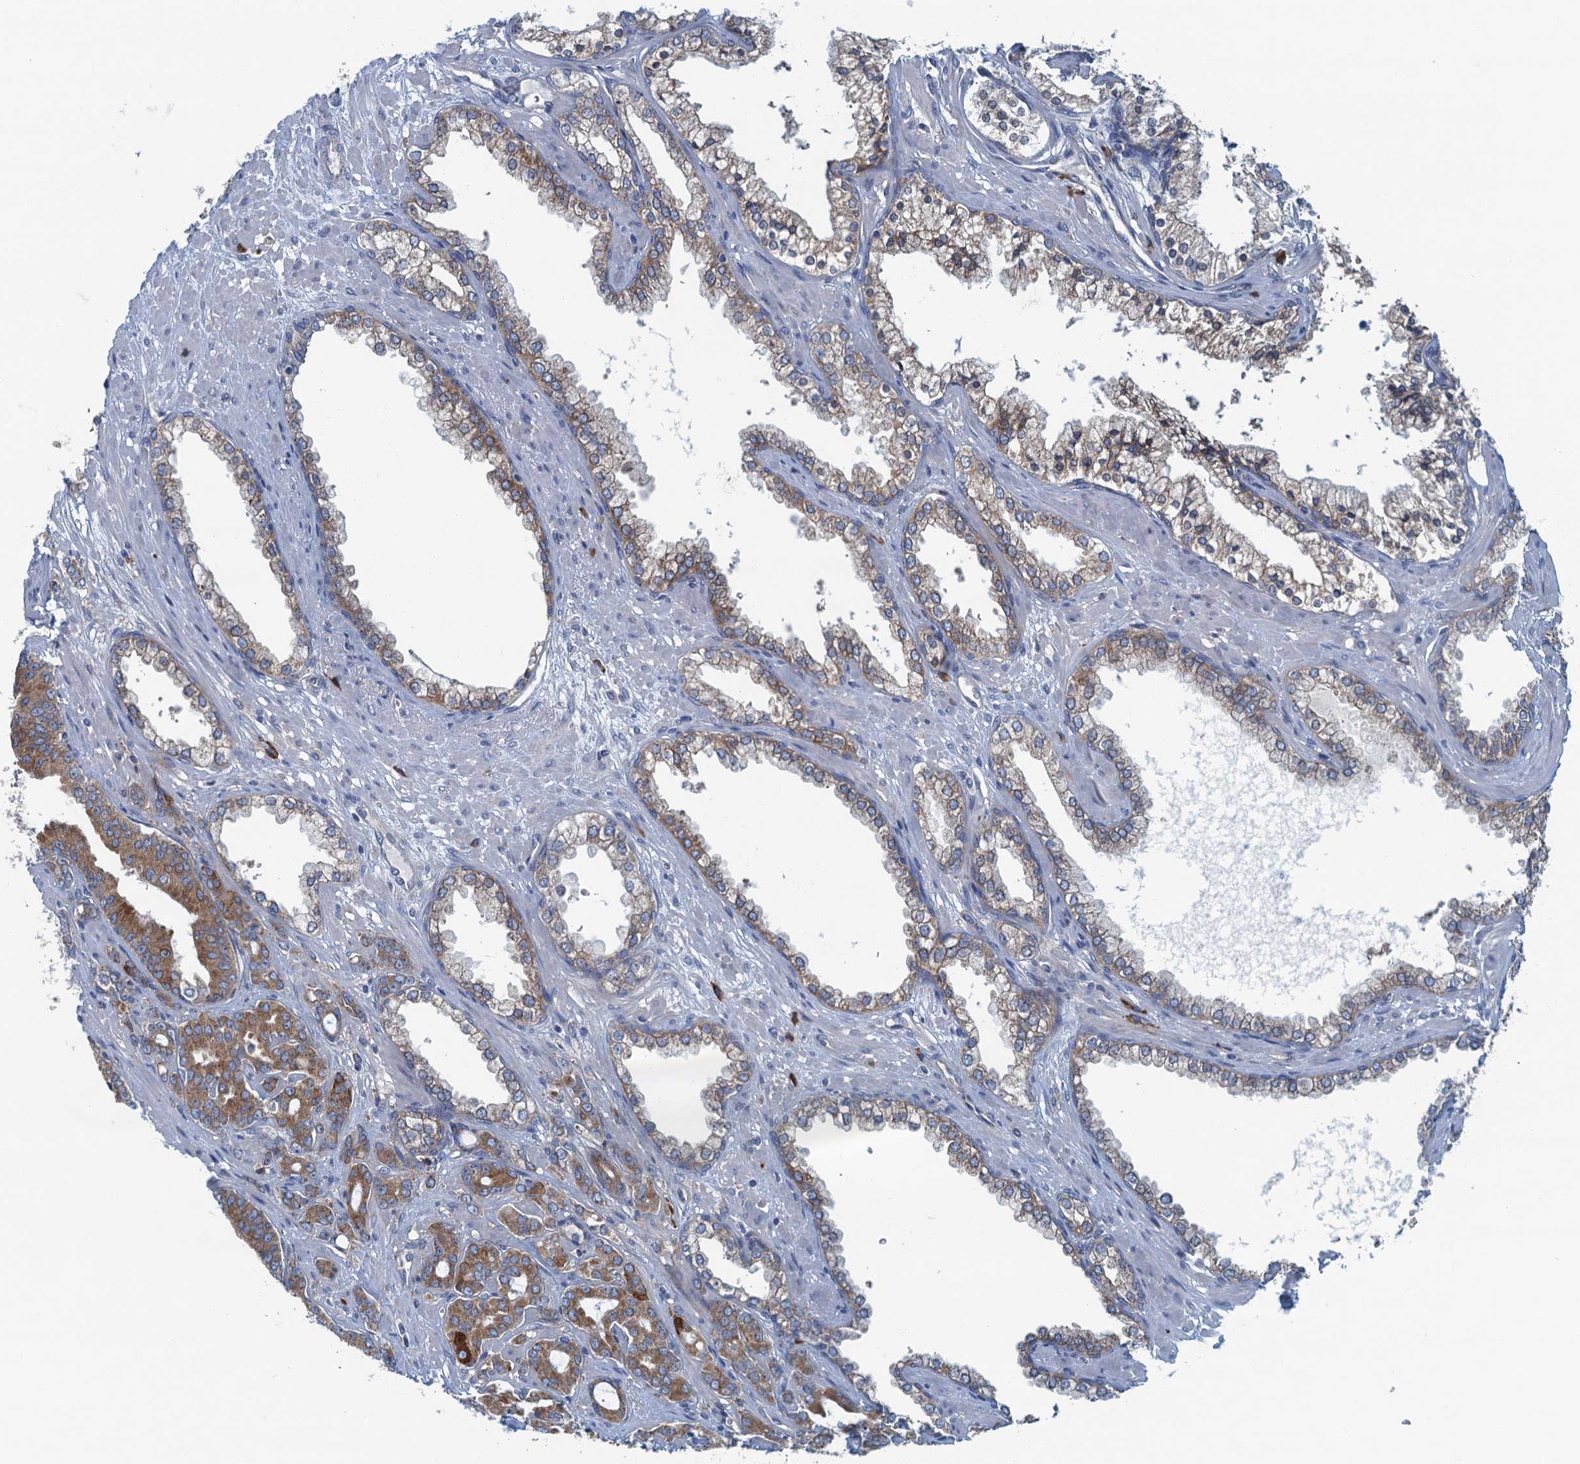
{"staining": {"intensity": "moderate", "quantity": ">75%", "location": "cytoplasmic/membranous"}, "tissue": "prostate cancer", "cell_type": "Tumor cells", "image_type": "cancer", "snomed": [{"axis": "morphology", "description": "Adenocarcinoma, High grade"}, {"axis": "topography", "description": "Prostate"}], "caption": "An IHC histopathology image of tumor tissue is shown. Protein staining in brown highlights moderate cytoplasmic/membranous positivity in high-grade adenocarcinoma (prostate) within tumor cells. The protein of interest is shown in brown color, while the nuclei are stained blue.", "gene": "MYDGF", "patient": {"sex": "male", "age": 72}}